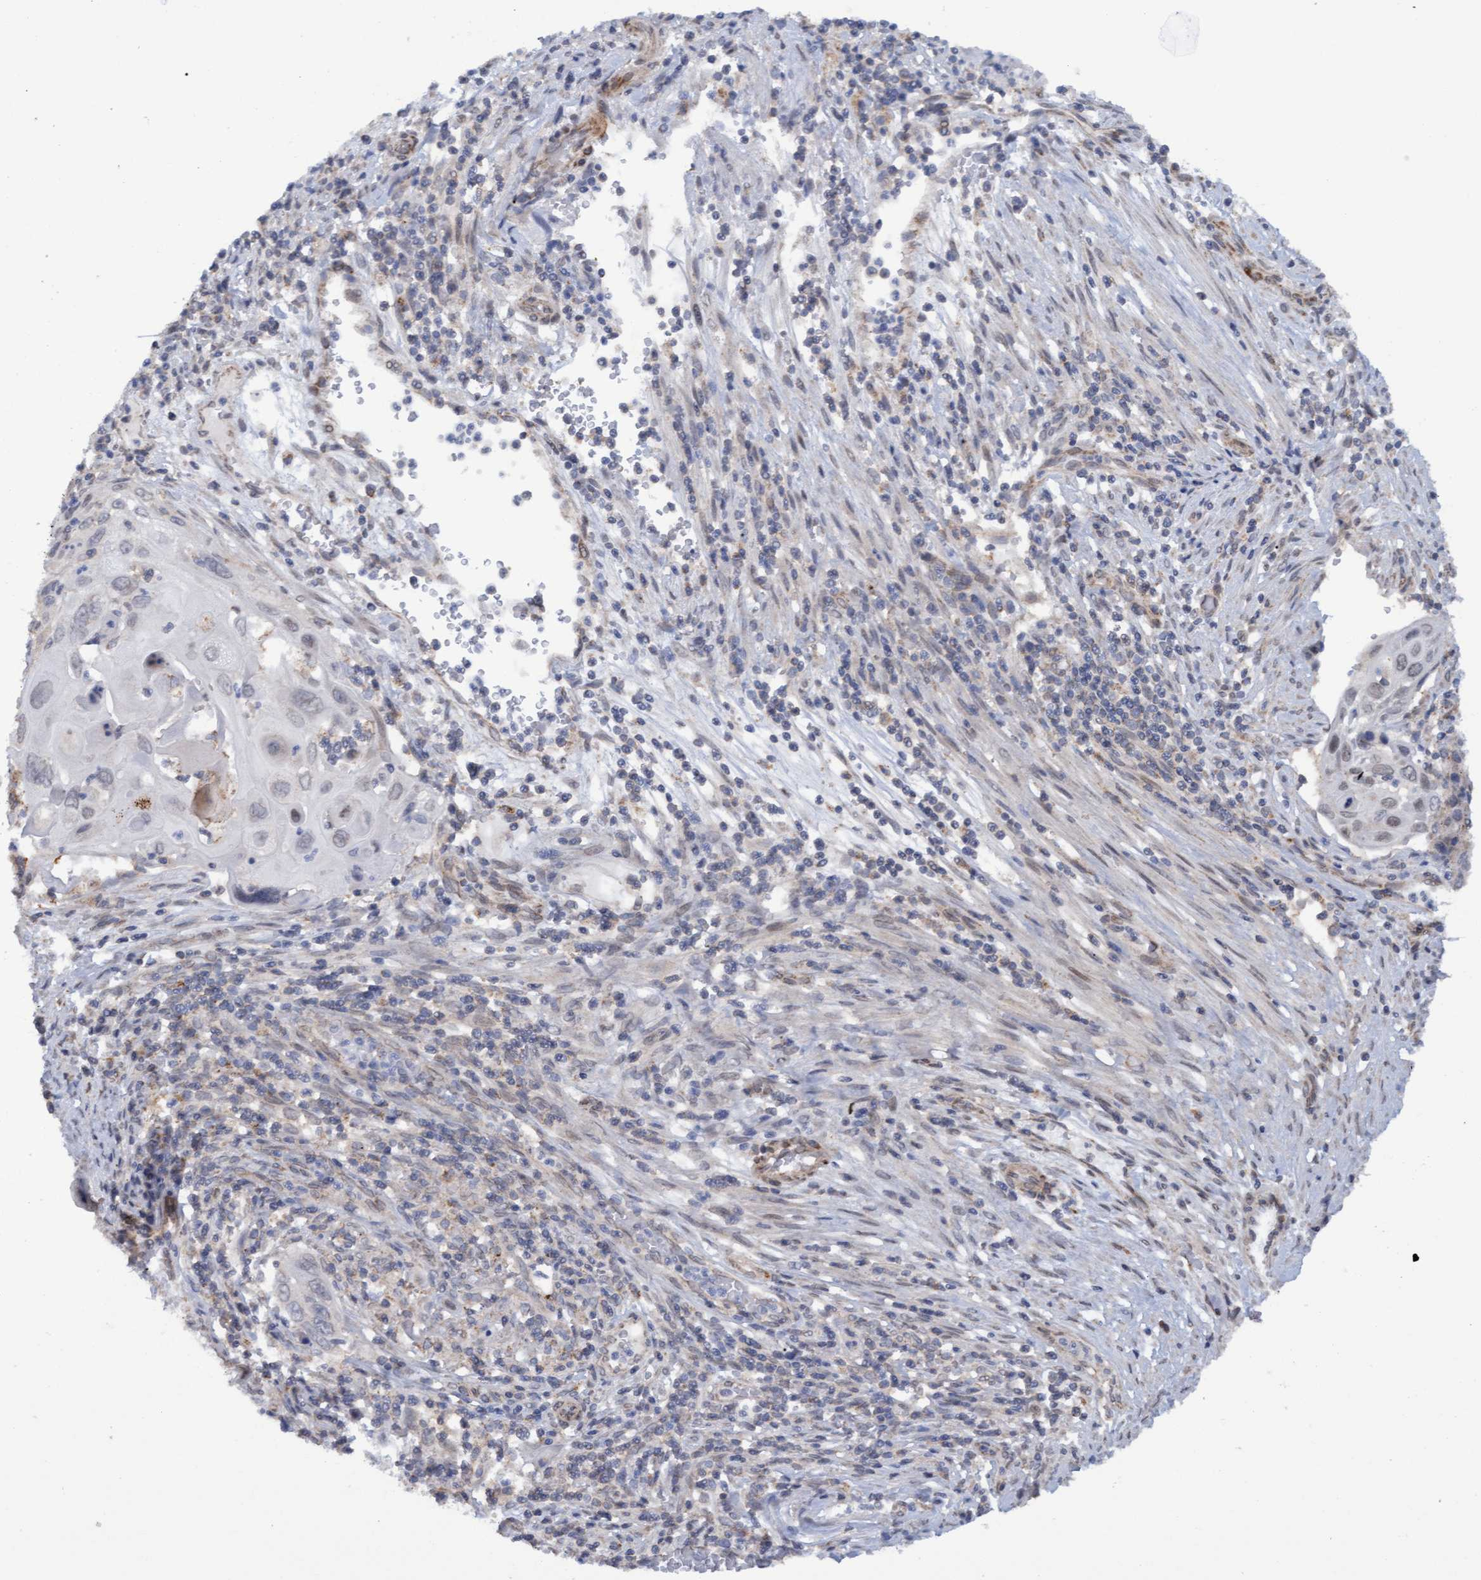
{"staining": {"intensity": "negative", "quantity": "none", "location": "none"}, "tissue": "cervical cancer", "cell_type": "Tumor cells", "image_type": "cancer", "snomed": [{"axis": "morphology", "description": "Squamous cell carcinoma, NOS"}, {"axis": "topography", "description": "Cervix"}], "caption": "DAB (3,3'-diaminobenzidine) immunohistochemical staining of cervical cancer (squamous cell carcinoma) reveals no significant expression in tumor cells.", "gene": "MGLL", "patient": {"sex": "female", "age": 70}}